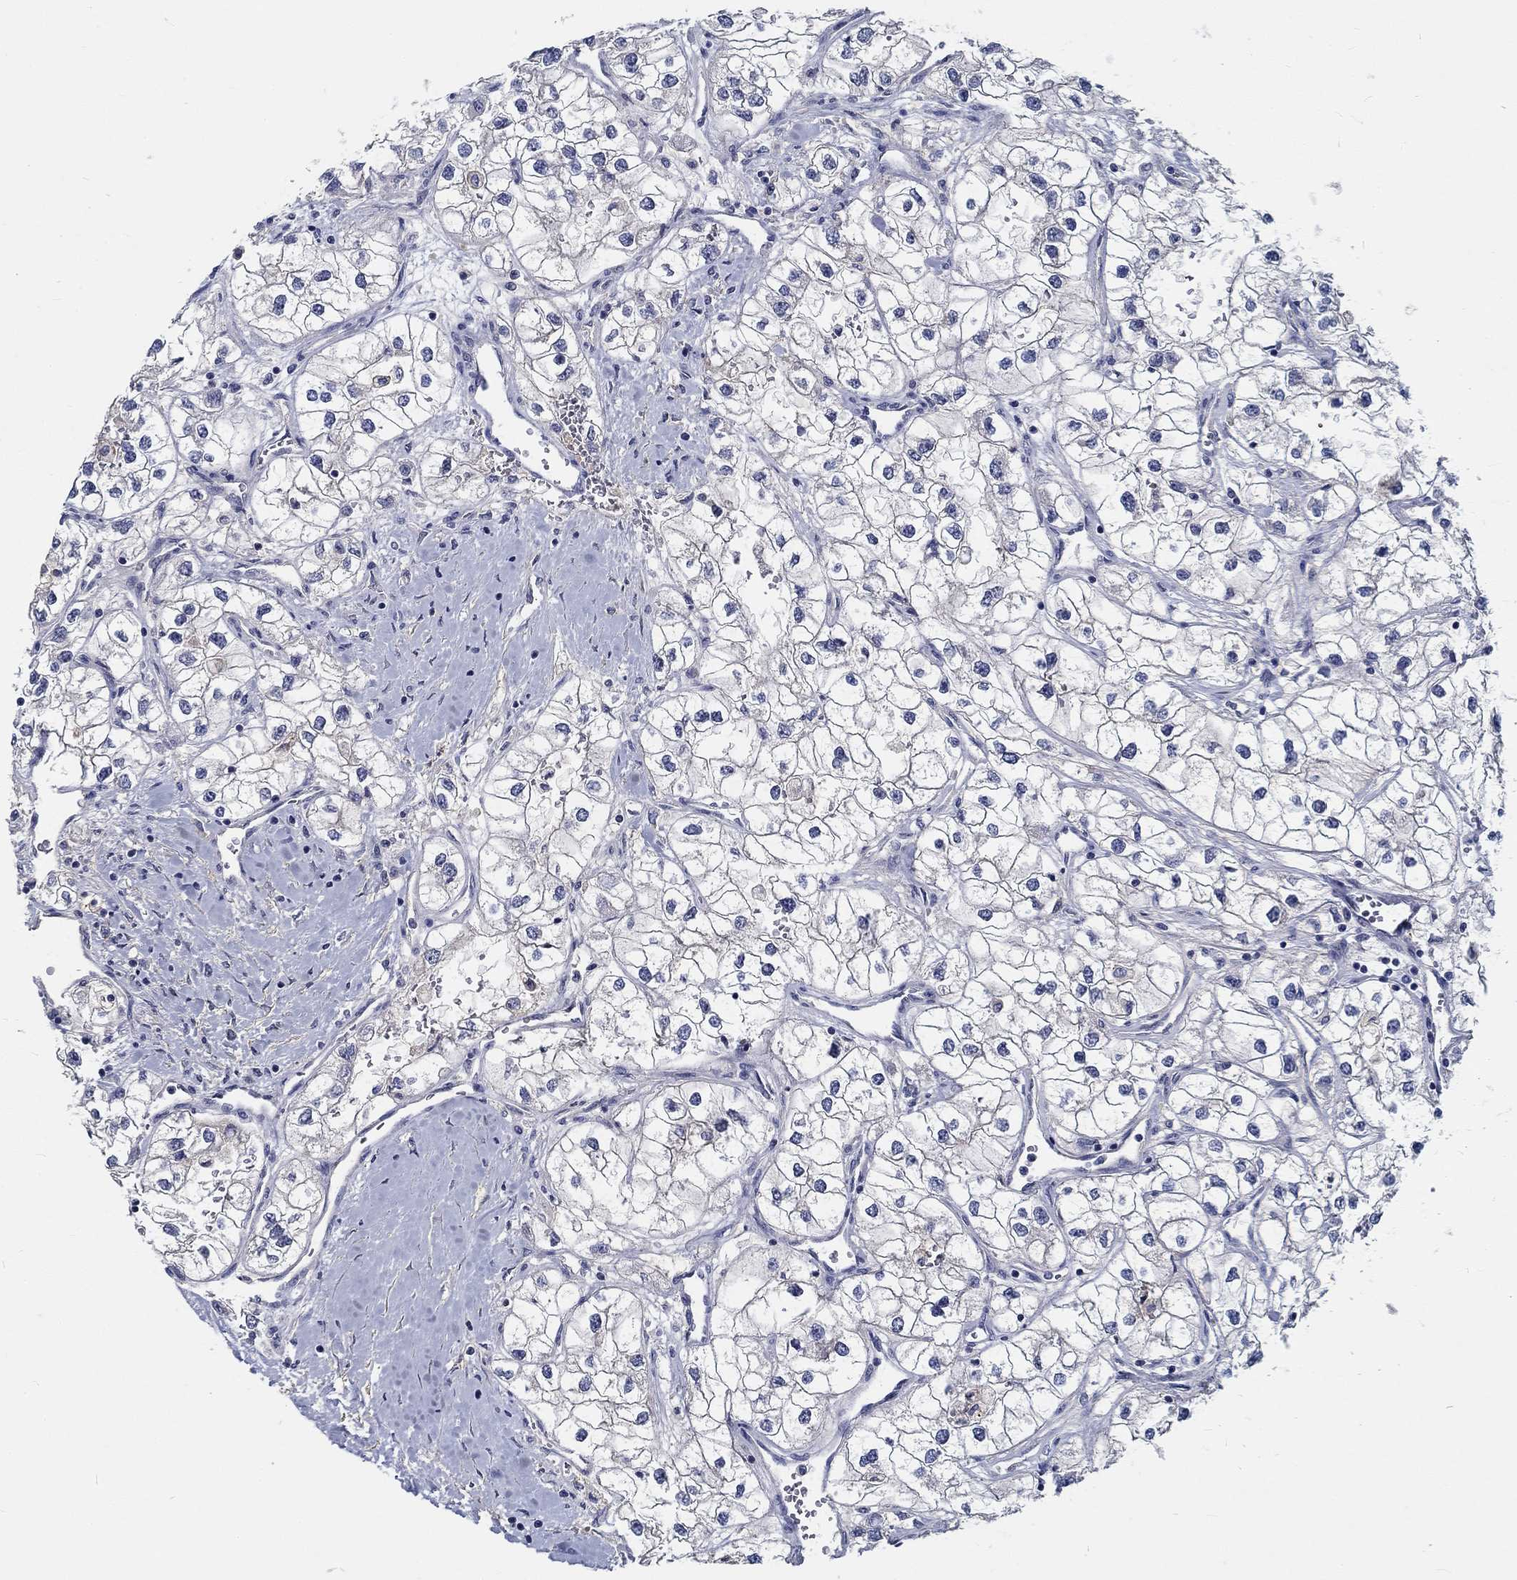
{"staining": {"intensity": "negative", "quantity": "none", "location": "none"}, "tissue": "renal cancer", "cell_type": "Tumor cells", "image_type": "cancer", "snomed": [{"axis": "morphology", "description": "Adenocarcinoma, NOS"}, {"axis": "topography", "description": "Kidney"}], "caption": "Immunohistochemistry (IHC) of renal cancer (adenocarcinoma) demonstrates no expression in tumor cells.", "gene": "MYBPC1", "patient": {"sex": "male", "age": 59}}